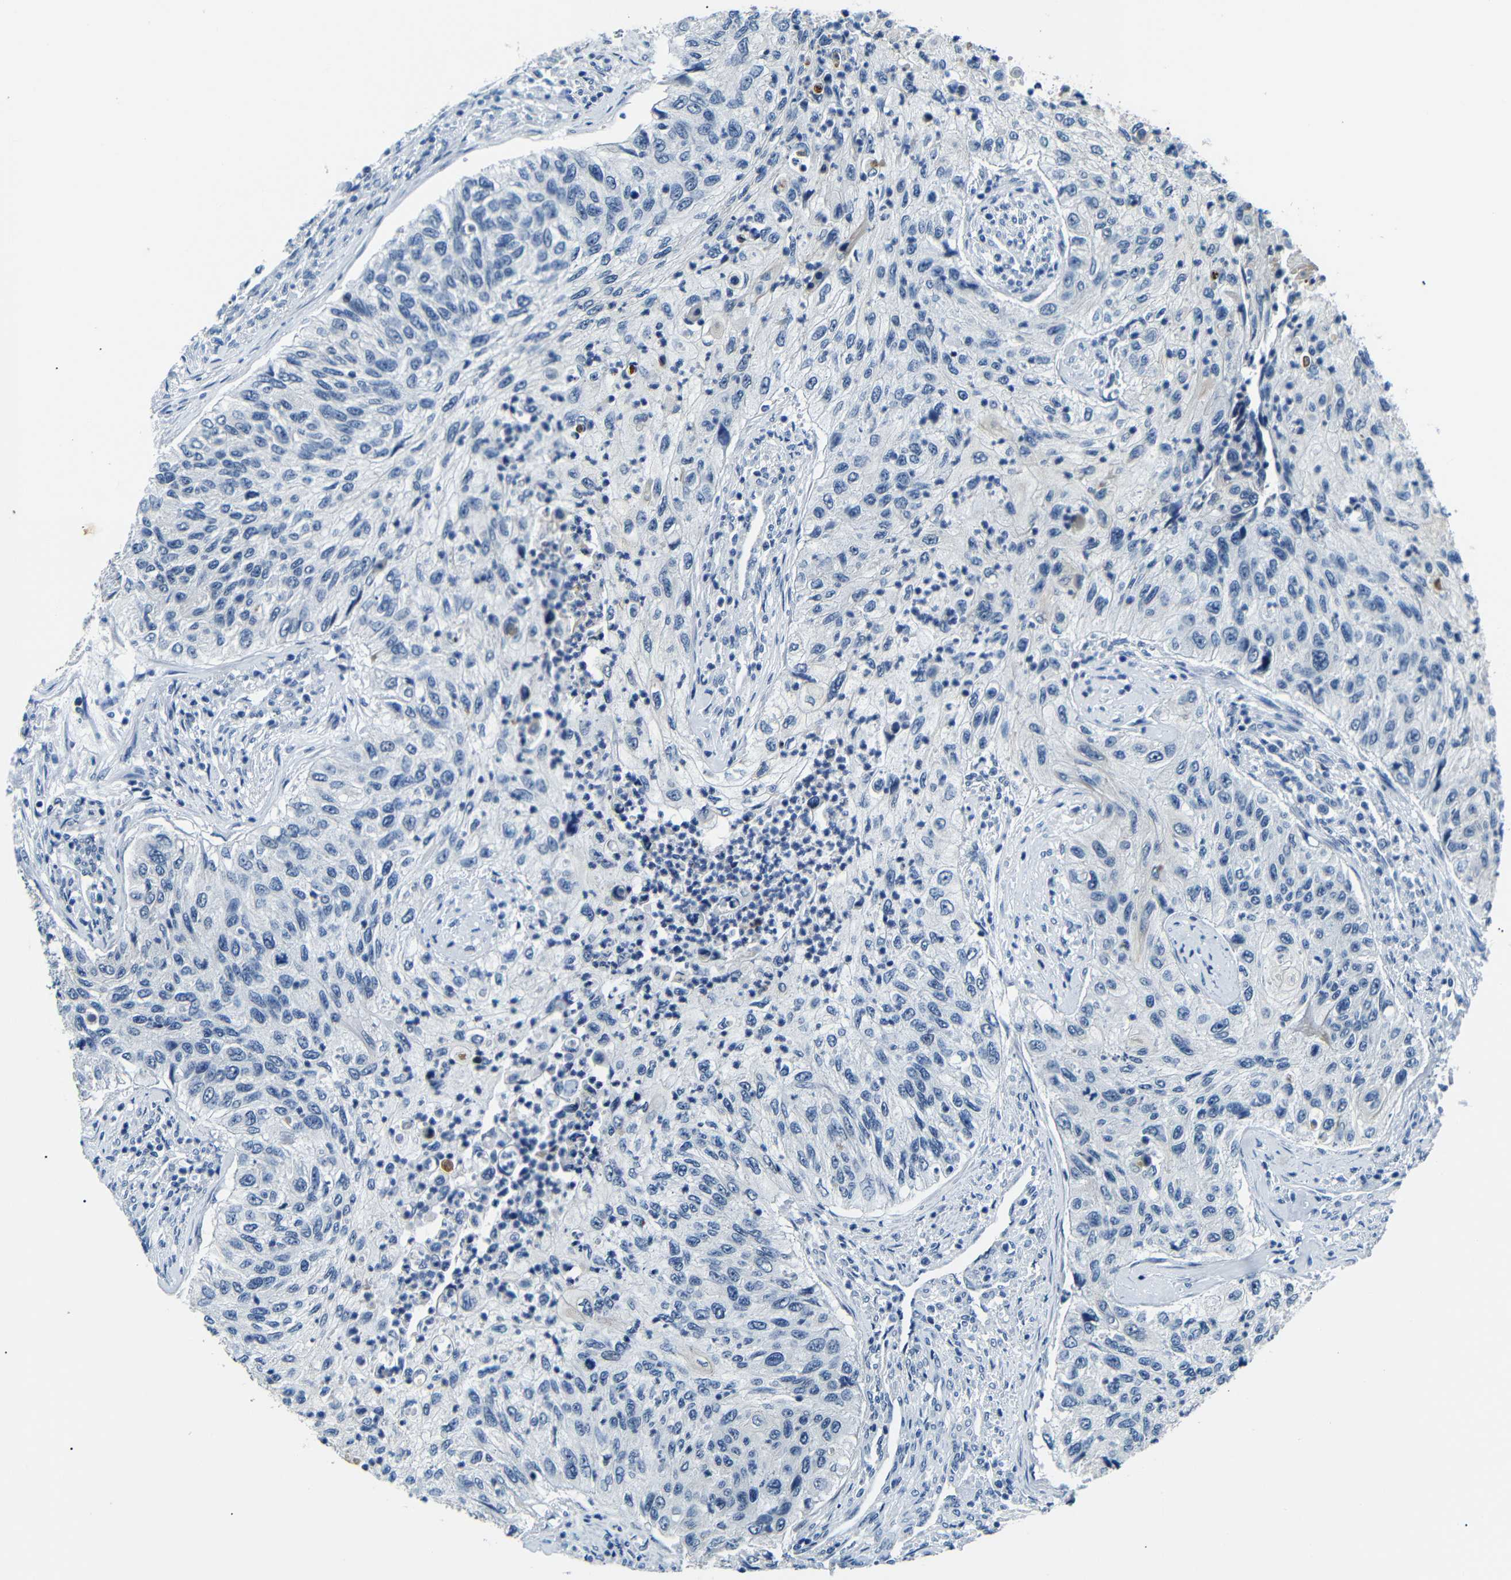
{"staining": {"intensity": "negative", "quantity": "none", "location": "none"}, "tissue": "urothelial cancer", "cell_type": "Tumor cells", "image_type": "cancer", "snomed": [{"axis": "morphology", "description": "Urothelial carcinoma, High grade"}, {"axis": "topography", "description": "Urinary bladder"}], "caption": "This is an immunohistochemistry photomicrograph of urothelial cancer. There is no expression in tumor cells.", "gene": "TAFA1", "patient": {"sex": "female", "age": 60}}